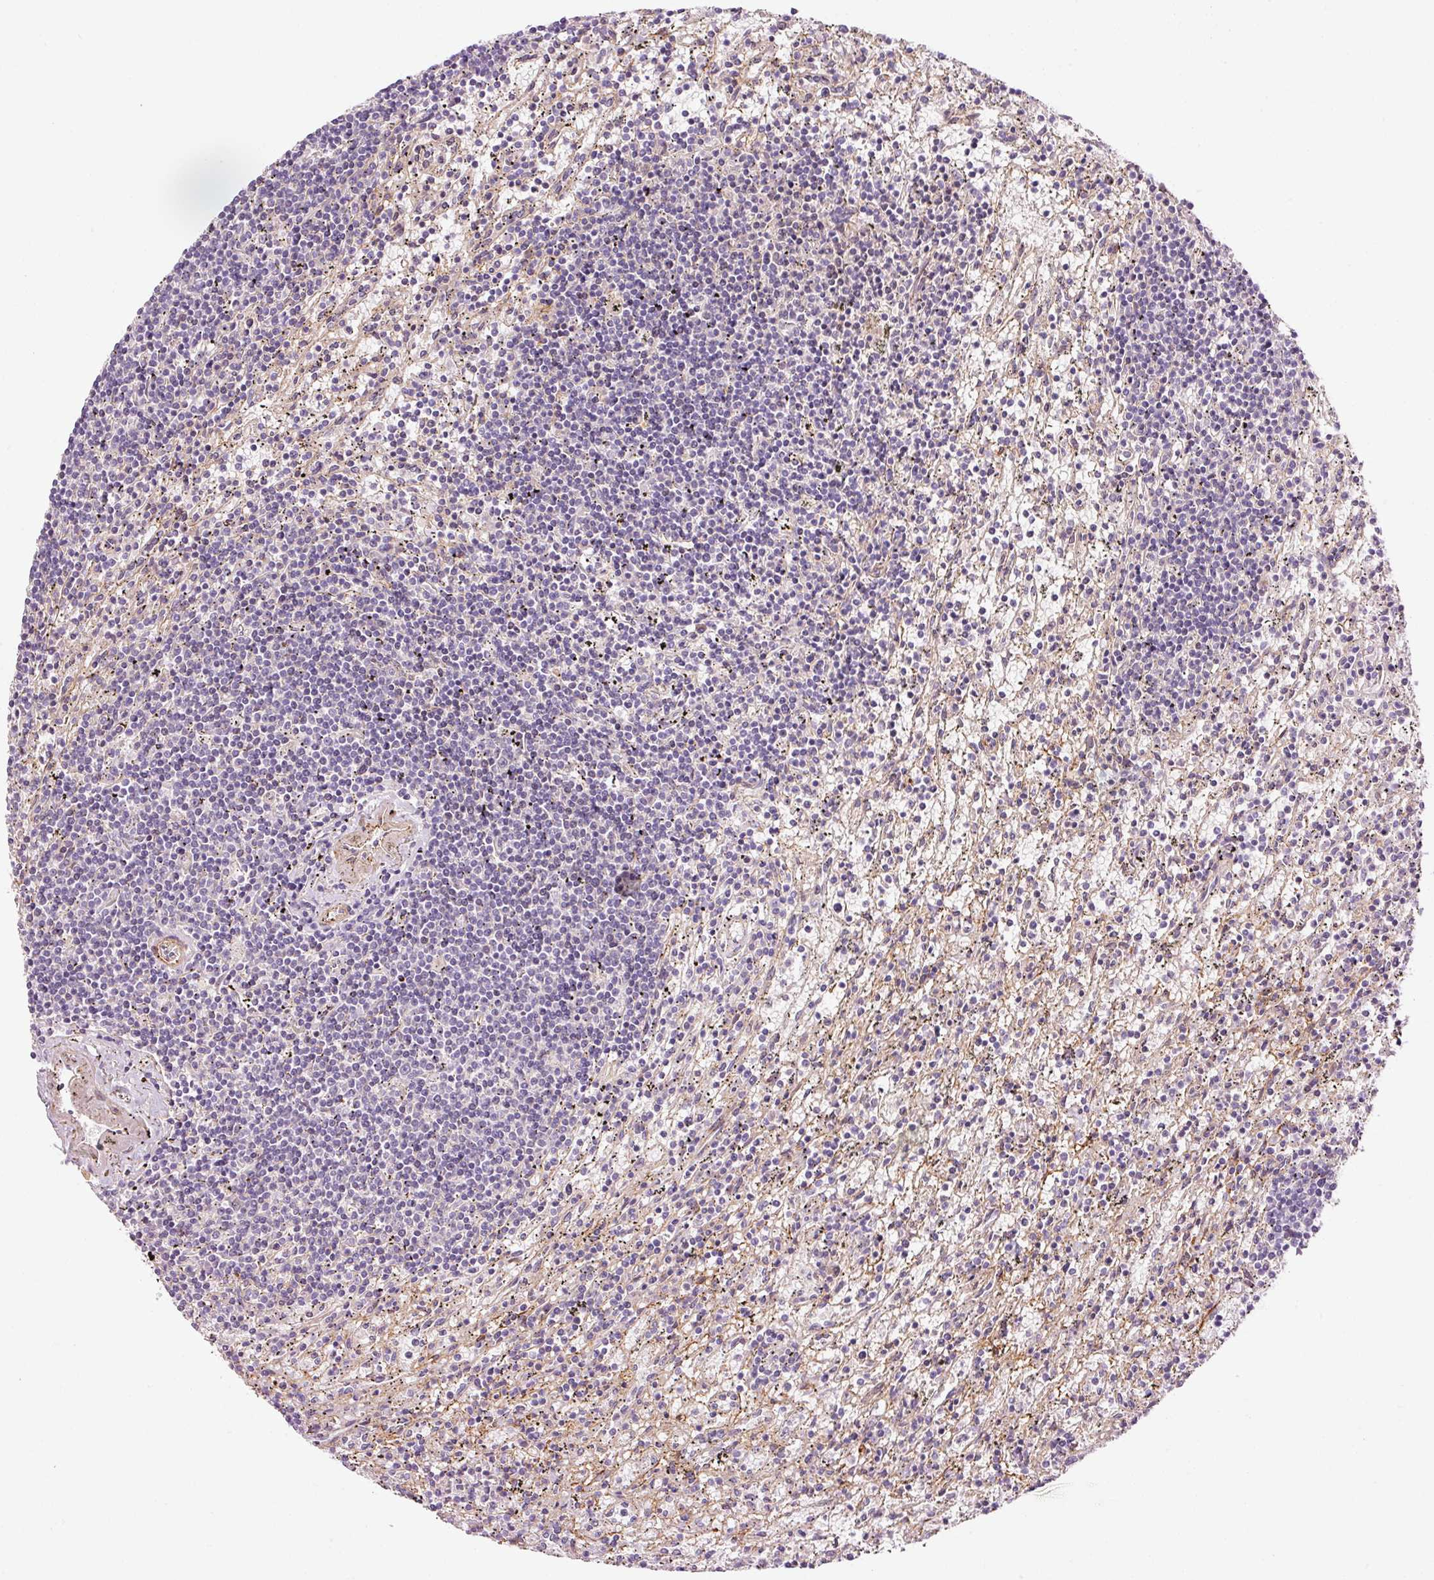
{"staining": {"intensity": "negative", "quantity": "none", "location": "none"}, "tissue": "lymphoma", "cell_type": "Tumor cells", "image_type": "cancer", "snomed": [{"axis": "morphology", "description": "Malignant lymphoma, non-Hodgkin's type, Low grade"}, {"axis": "topography", "description": "Spleen"}], "caption": "Tumor cells are negative for protein expression in human lymphoma. (DAB immunohistochemistry (IHC), high magnification).", "gene": "ANKRD20A1", "patient": {"sex": "male", "age": 76}}